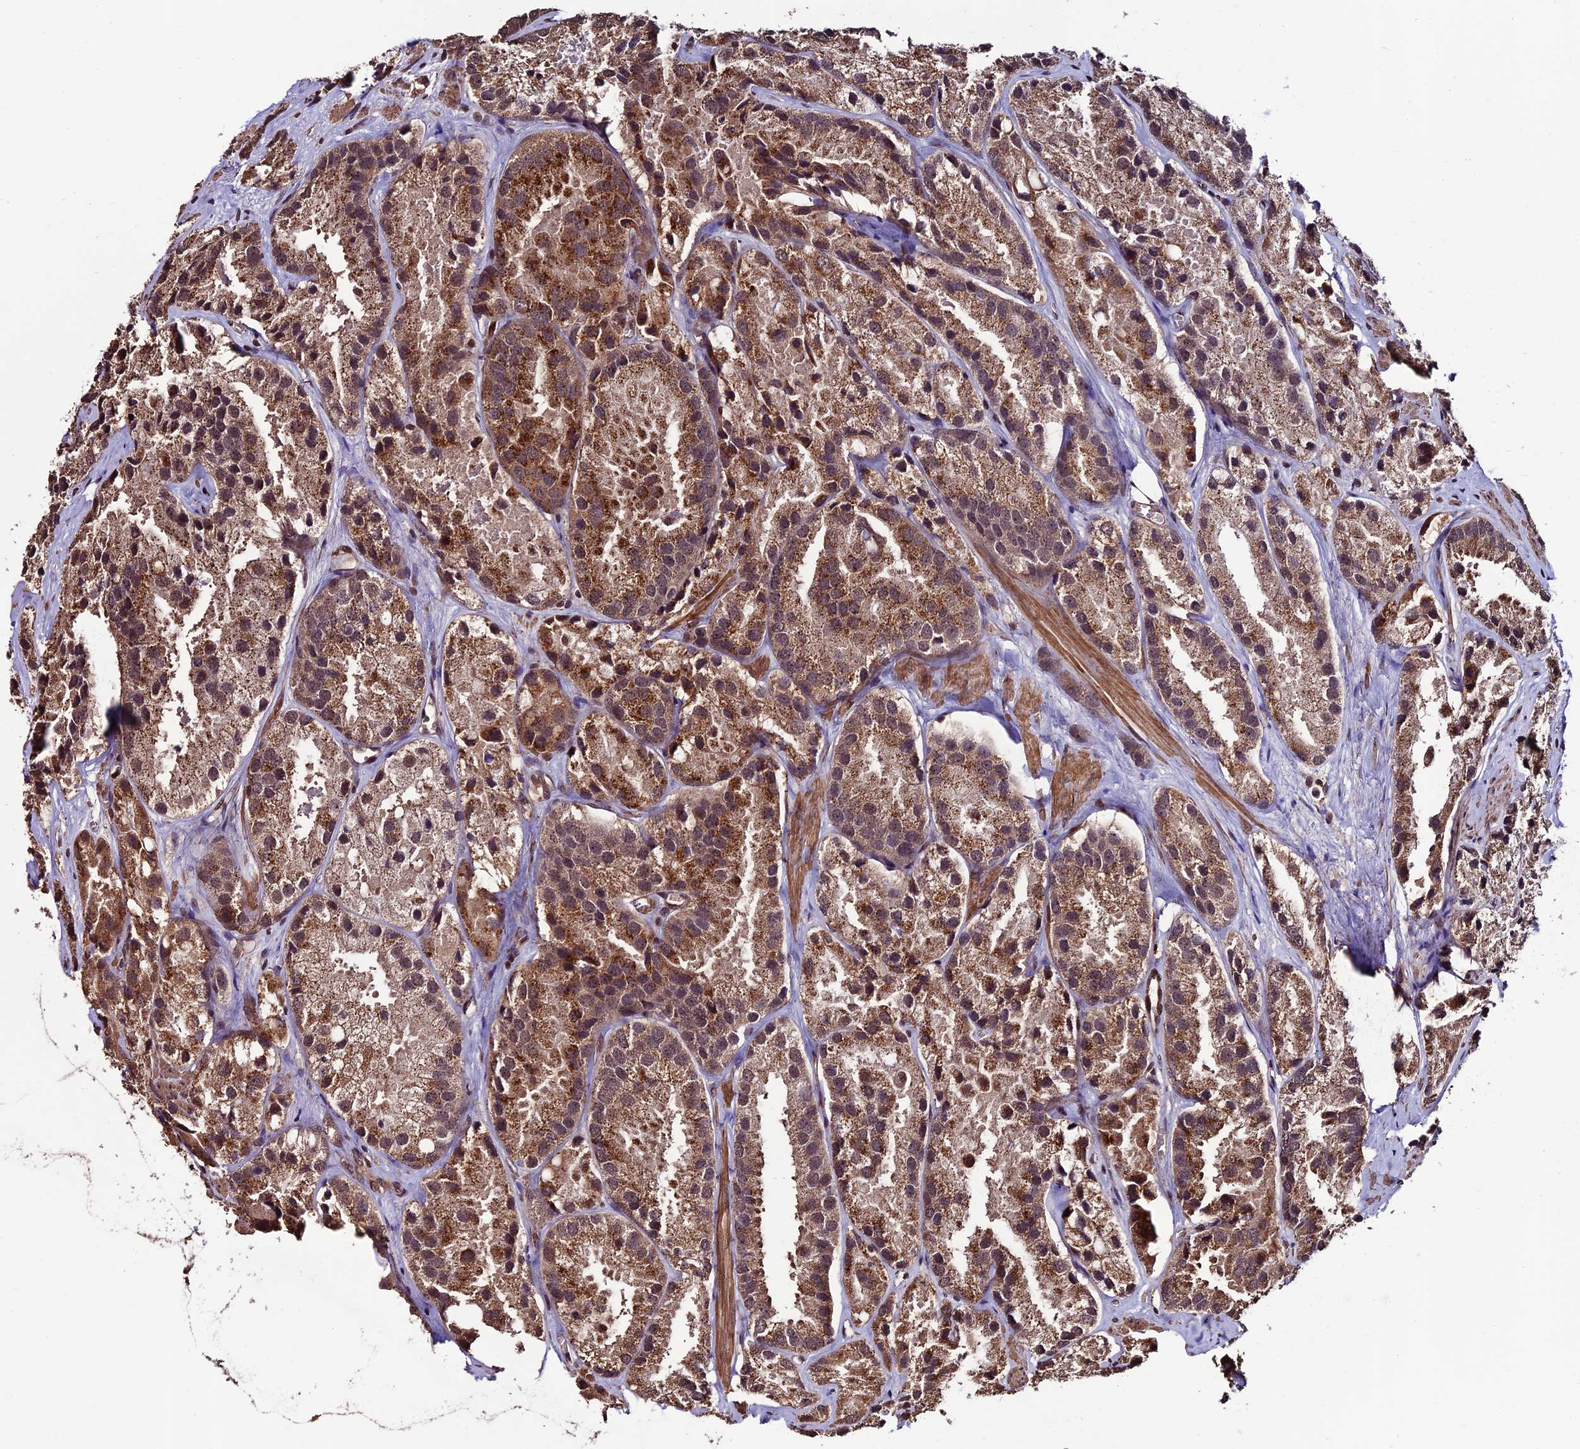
{"staining": {"intensity": "strong", "quantity": ">75%", "location": "cytoplasmic/membranous,nuclear"}, "tissue": "prostate cancer", "cell_type": "Tumor cells", "image_type": "cancer", "snomed": [{"axis": "morphology", "description": "Adenocarcinoma, High grade"}, {"axis": "topography", "description": "Prostate"}], "caption": "Prostate adenocarcinoma (high-grade) stained with a brown dye displays strong cytoplasmic/membranous and nuclear positive positivity in approximately >75% of tumor cells.", "gene": "CABIN1", "patient": {"sex": "male", "age": 66}}